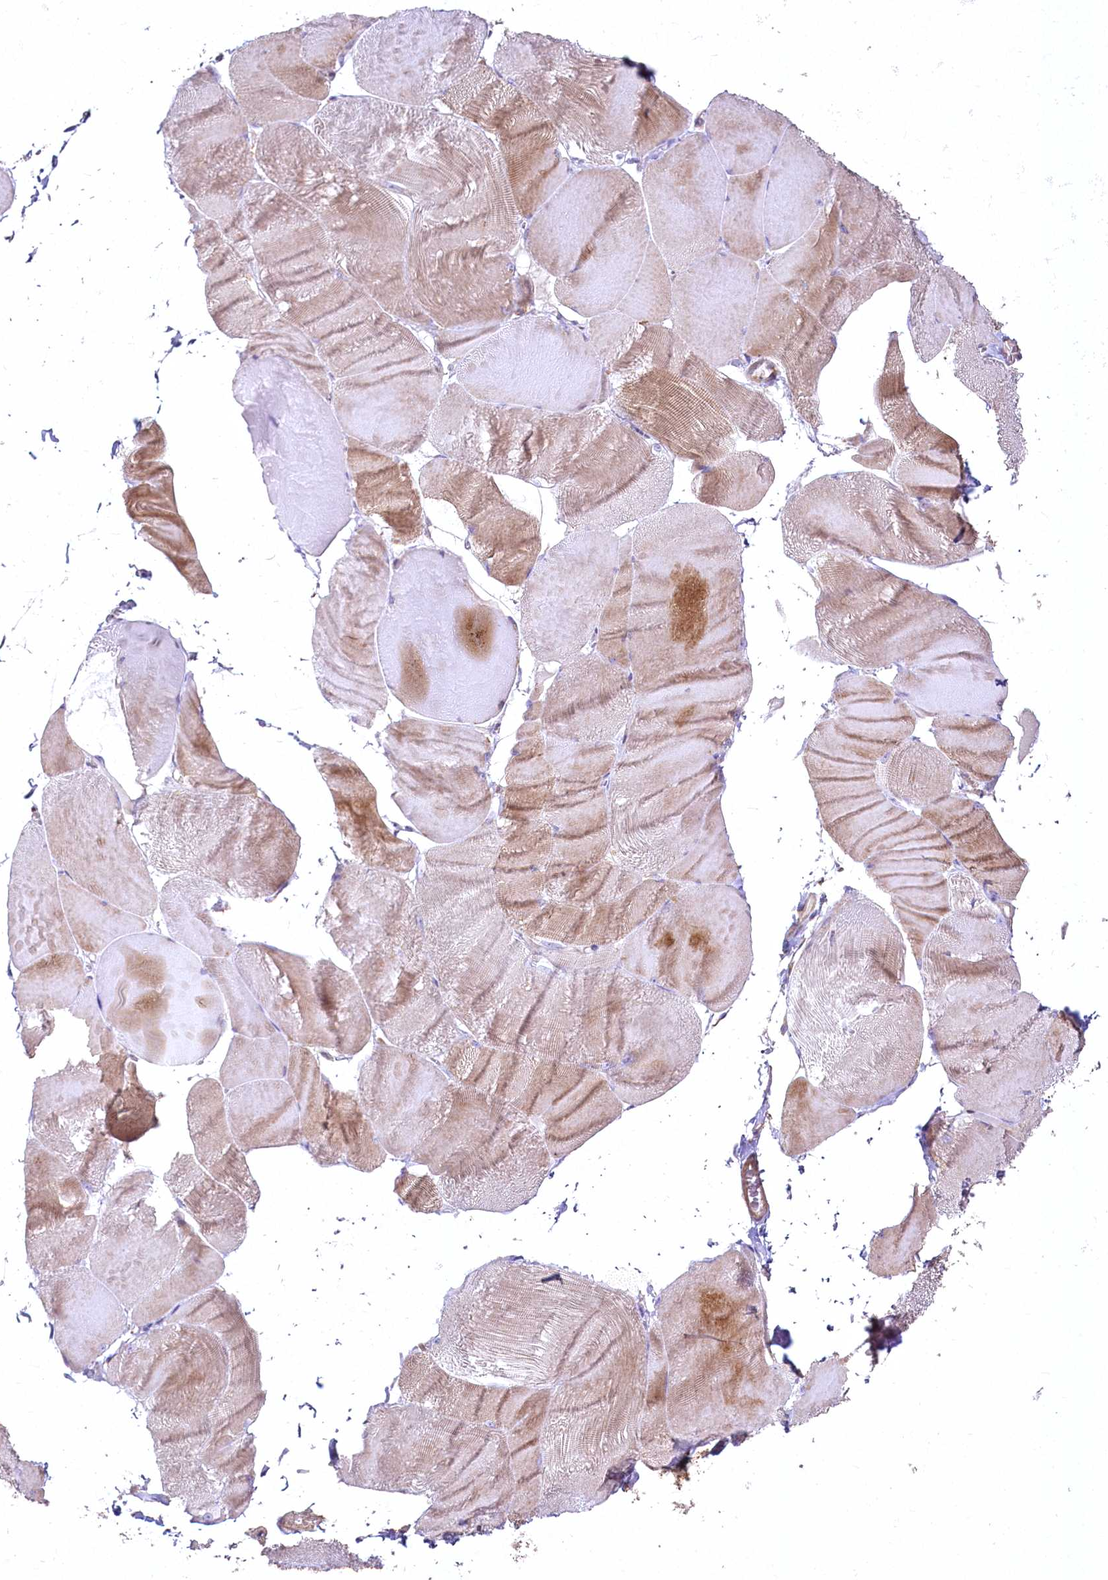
{"staining": {"intensity": "moderate", "quantity": ">75%", "location": "cytoplasmic/membranous"}, "tissue": "skeletal muscle", "cell_type": "Myocytes", "image_type": "normal", "snomed": [{"axis": "morphology", "description": "Normal tissue, NOS"}, {"axis": "morphology", "description": "Basal cell carcinoma"}, {"axis": "topography", "description": "Skeletal muscle"}], "caption": "Moderate cytoplasmic/membranous positivity is seen in approximately >75% of myocytes in normal skeletal muscle. The staining is performed using DAB brown chromogen to label protein expression. The nuclei are counter-stained blue using hematoxylin.", "gene": "SH3TC1", "patient": {"sex": "female", "age": 64}}